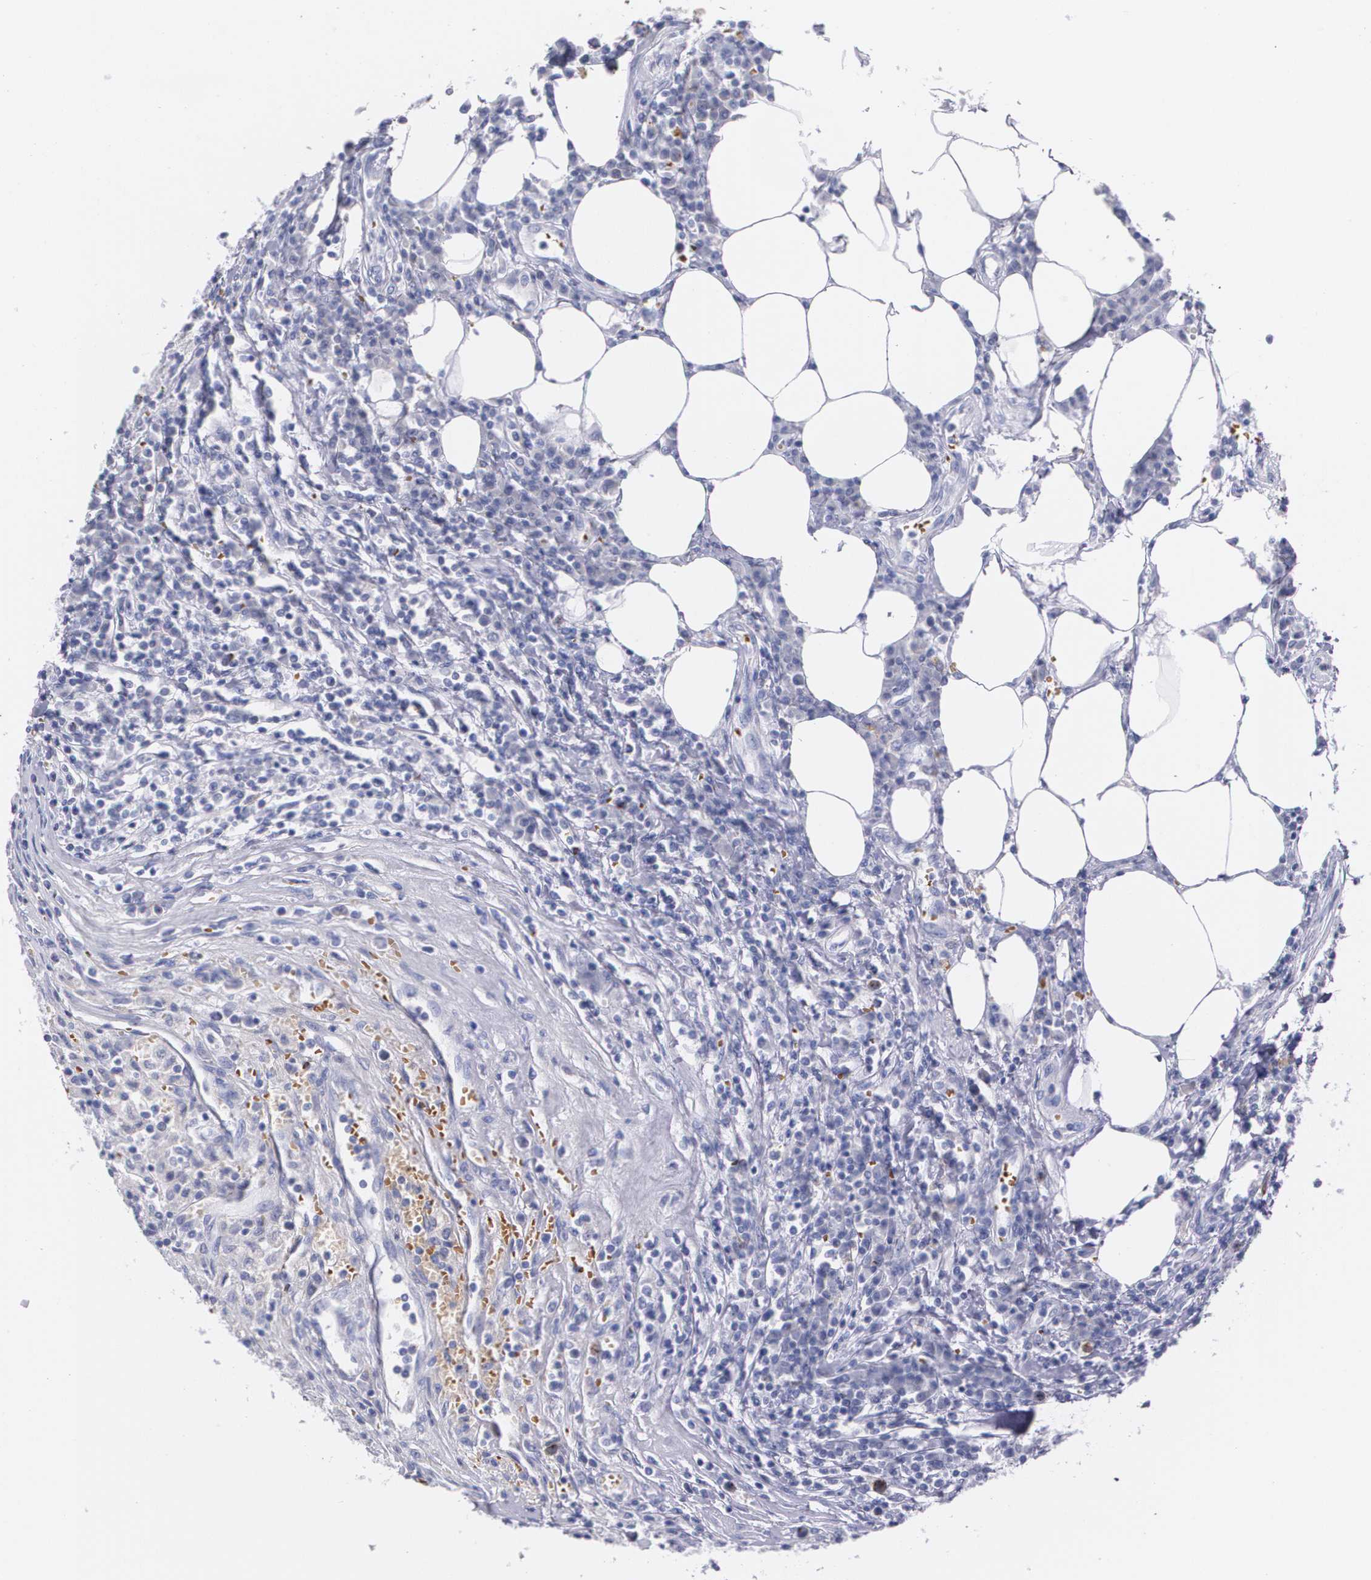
{"staining": {"intensity": "negative", "quantity": "none", "location": "none"}, "tissue": "renal cancer", "cell_type": "Tumor cells", "image_type": "cancer", "snomed": [{"axis": "morphology", "description": "Normal tissue, NOS"}, {"axis": "morphology", "description": "Adenocarcinoma, NOS"}, {"axis": "topography", "description": "Kidney"}], "caption": "Renal cancer was stained to show a protein in brown. There is no significant positivity in tumor cells.", "gene": "HMMR", "patient": {"sex": "male", "age": 71}}